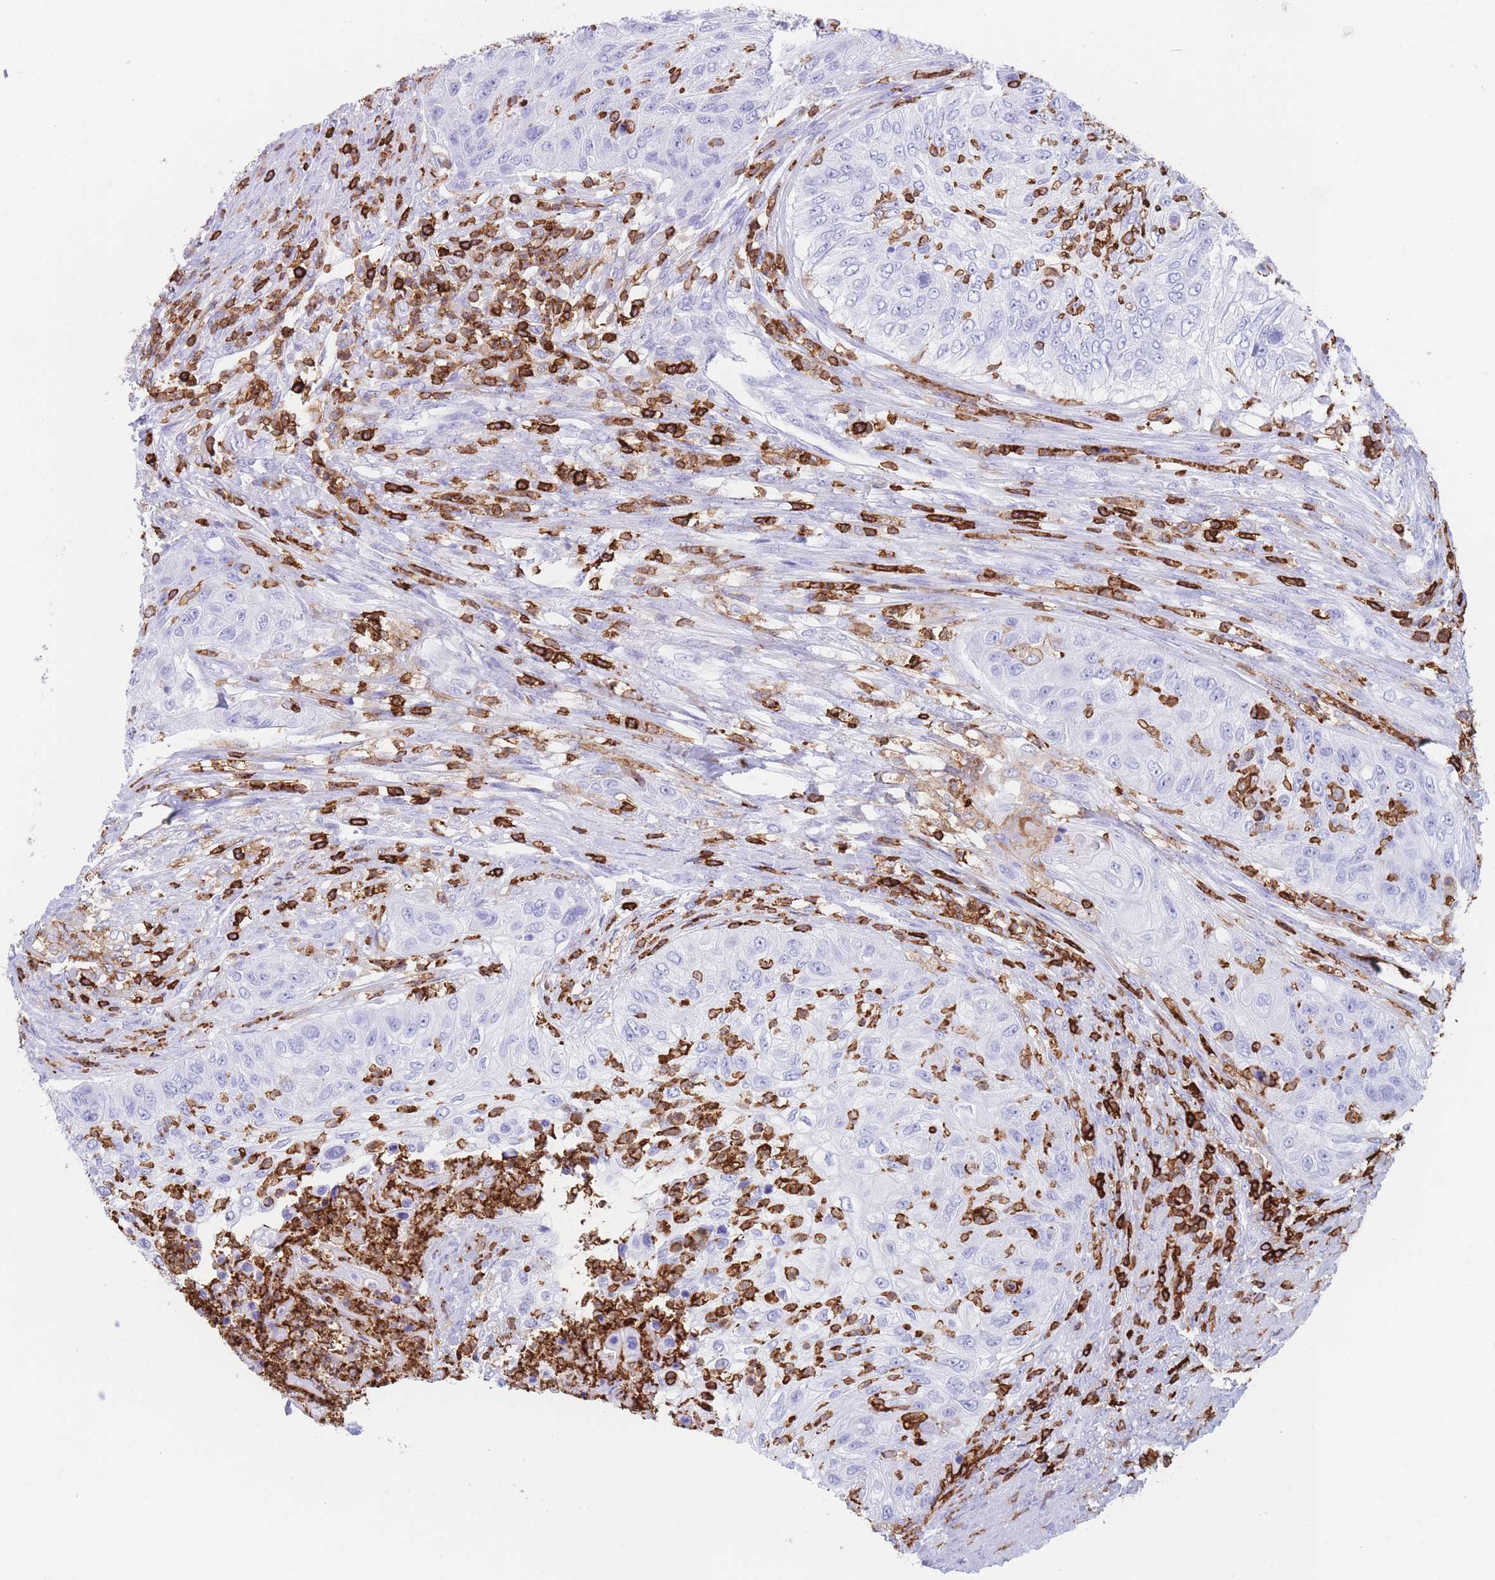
{"staining": {"intensity": "negative", "quantity": "none", "location": "none"}, "tissue": "urothelial cancer", "cell_type": "Tumor cells", "image_type": "cancer", "snomed": [{"axis": "morphology", "description": "Urothelial carcinoma, High grade"}, {"axis": "topography", "description": "Urinary bladder"}], "caption": "Immunohistochemistry of urothelial carcinoma (high-grade) shows no staining in tumor cells.", "gene": "CORO1A", "patient": {"sex": "female", "age": 60}}